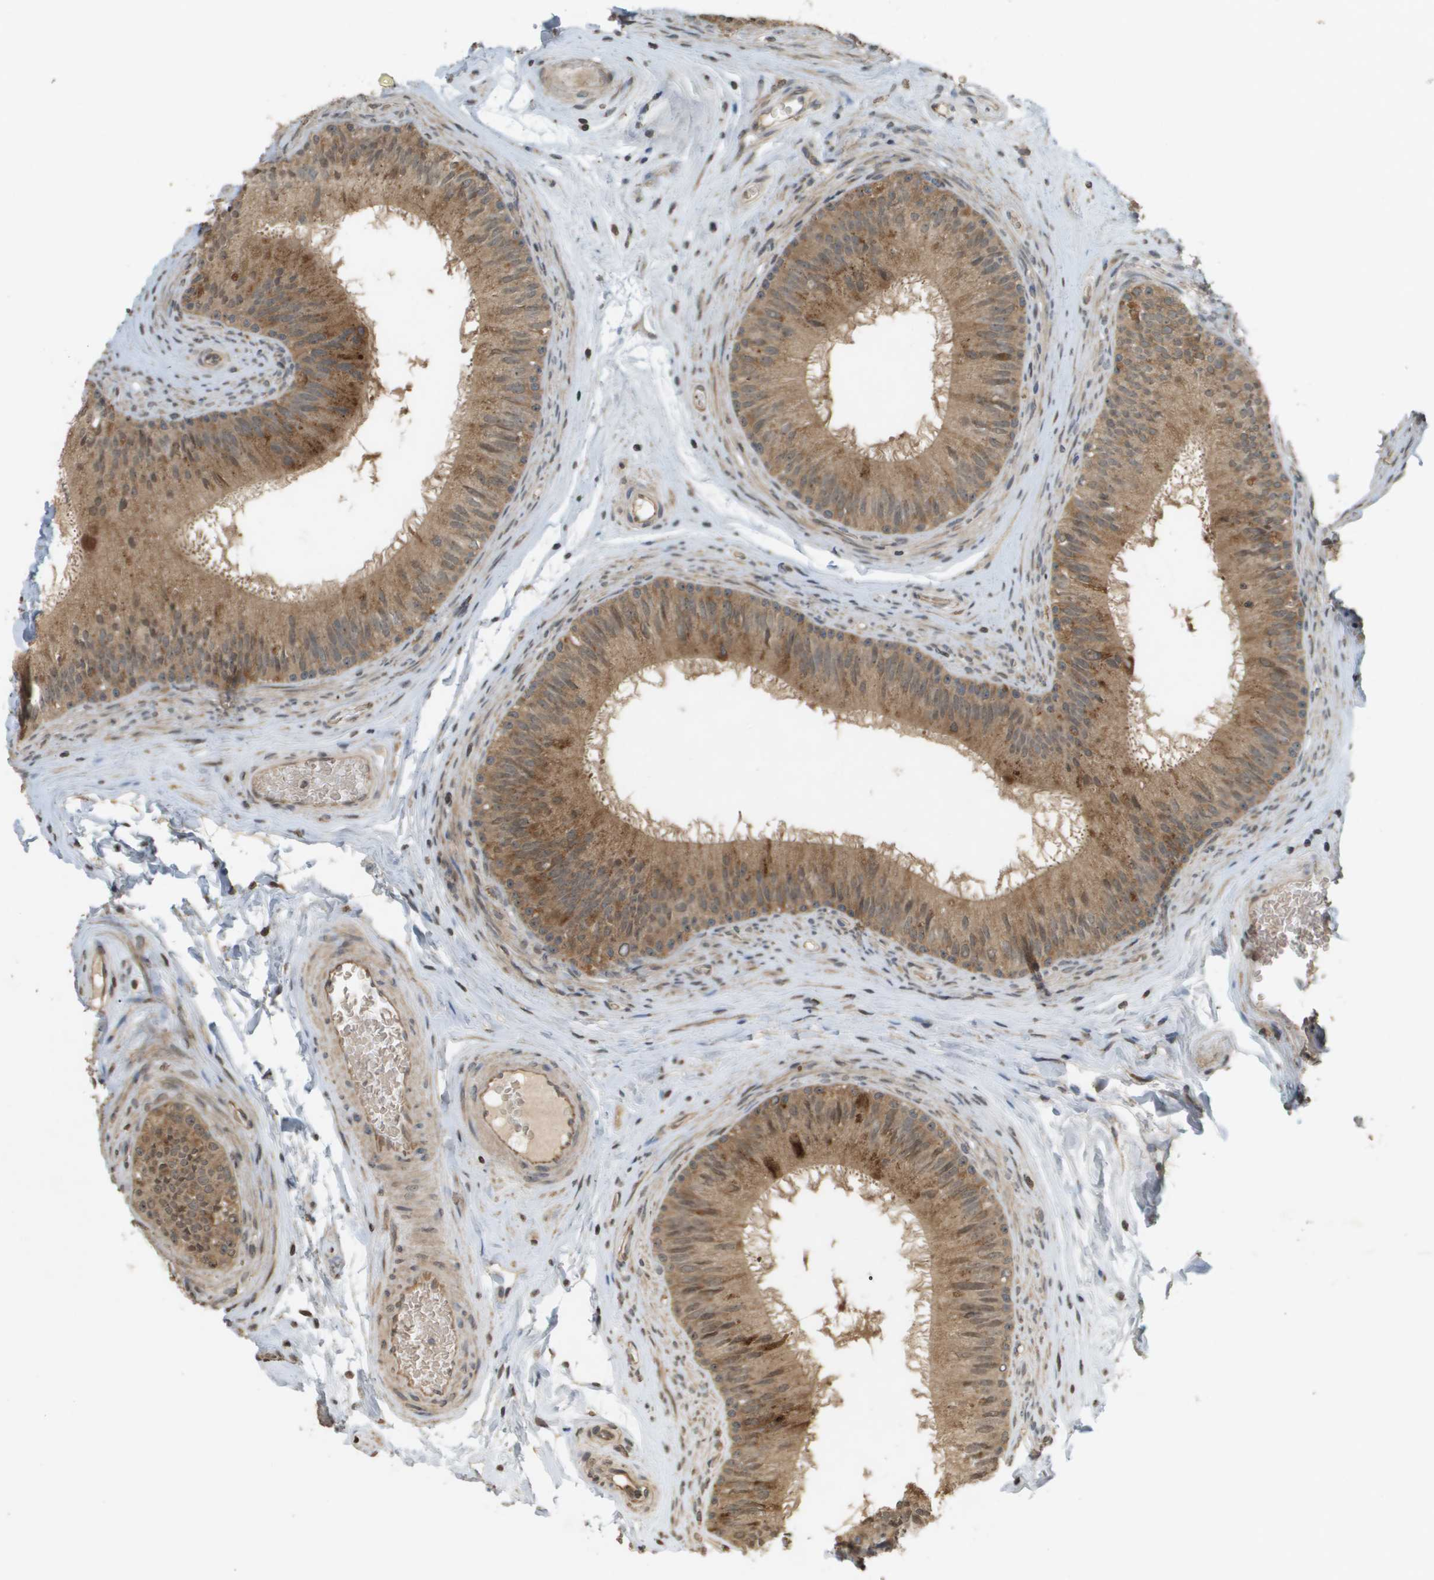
{"staining": {"intensity": "moderate", "quantity": ">75%", "location": "cytoplasmic/membranous"}, "tissue": "epididymis", "cell_type": "Glandular cells", "image_type": "normal", "snomed": [{"axis": "morphology", "description": "Normal tissue, NOS"}, {"axis": "topography", "description": "Testis"}, {"axis": "topography", "description": "Epididymis"}], "caption": "Protein staining by IHC displays moderate cytoplasmic/membranous staining in approximately >75% of glandular cells in benign epididymis.", "gene": "RAB21", "patient": {"sex": "male", "age": 36}}